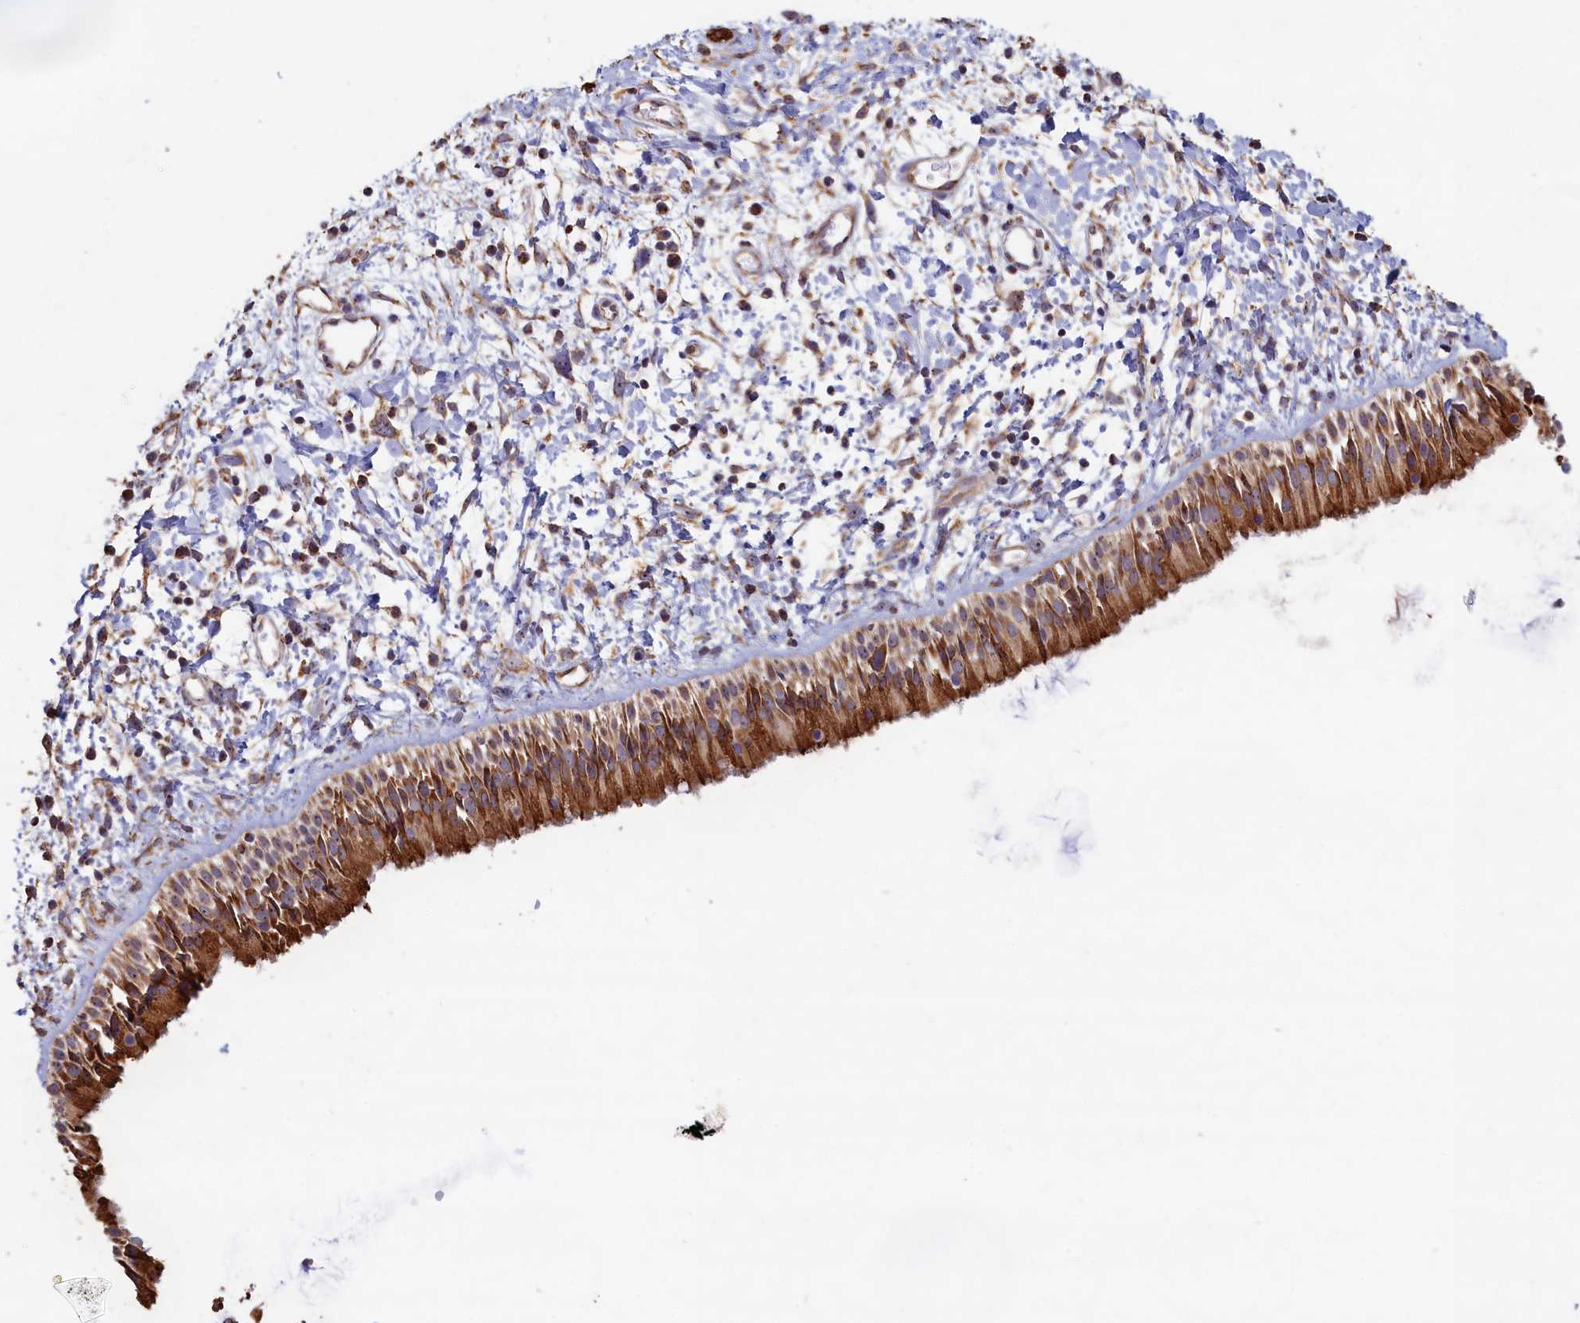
{"staining": {"intensity": "strong", "quantity": ">75%", "location": "cytoplasmic/membranous,nuclear"}, "tissue": "nasopharynx", "cell_type": "Respiratory epithelial cells", "image_type": "normal", "snomed": [{"axis": "morphology", "description": "Normal tissue, NOS"}, {"axis": "topography", "description": "Nasopharynx"}], "caption": "This is an image of immunohistochemistry staining of normal nasopharynx, which shows strong staining in the cytoplasmic/membranous,nuclear of respiratory epithelial cells.", "gene": "ENSG00000269825", "patient": {"sex": "male", "age": 22}}